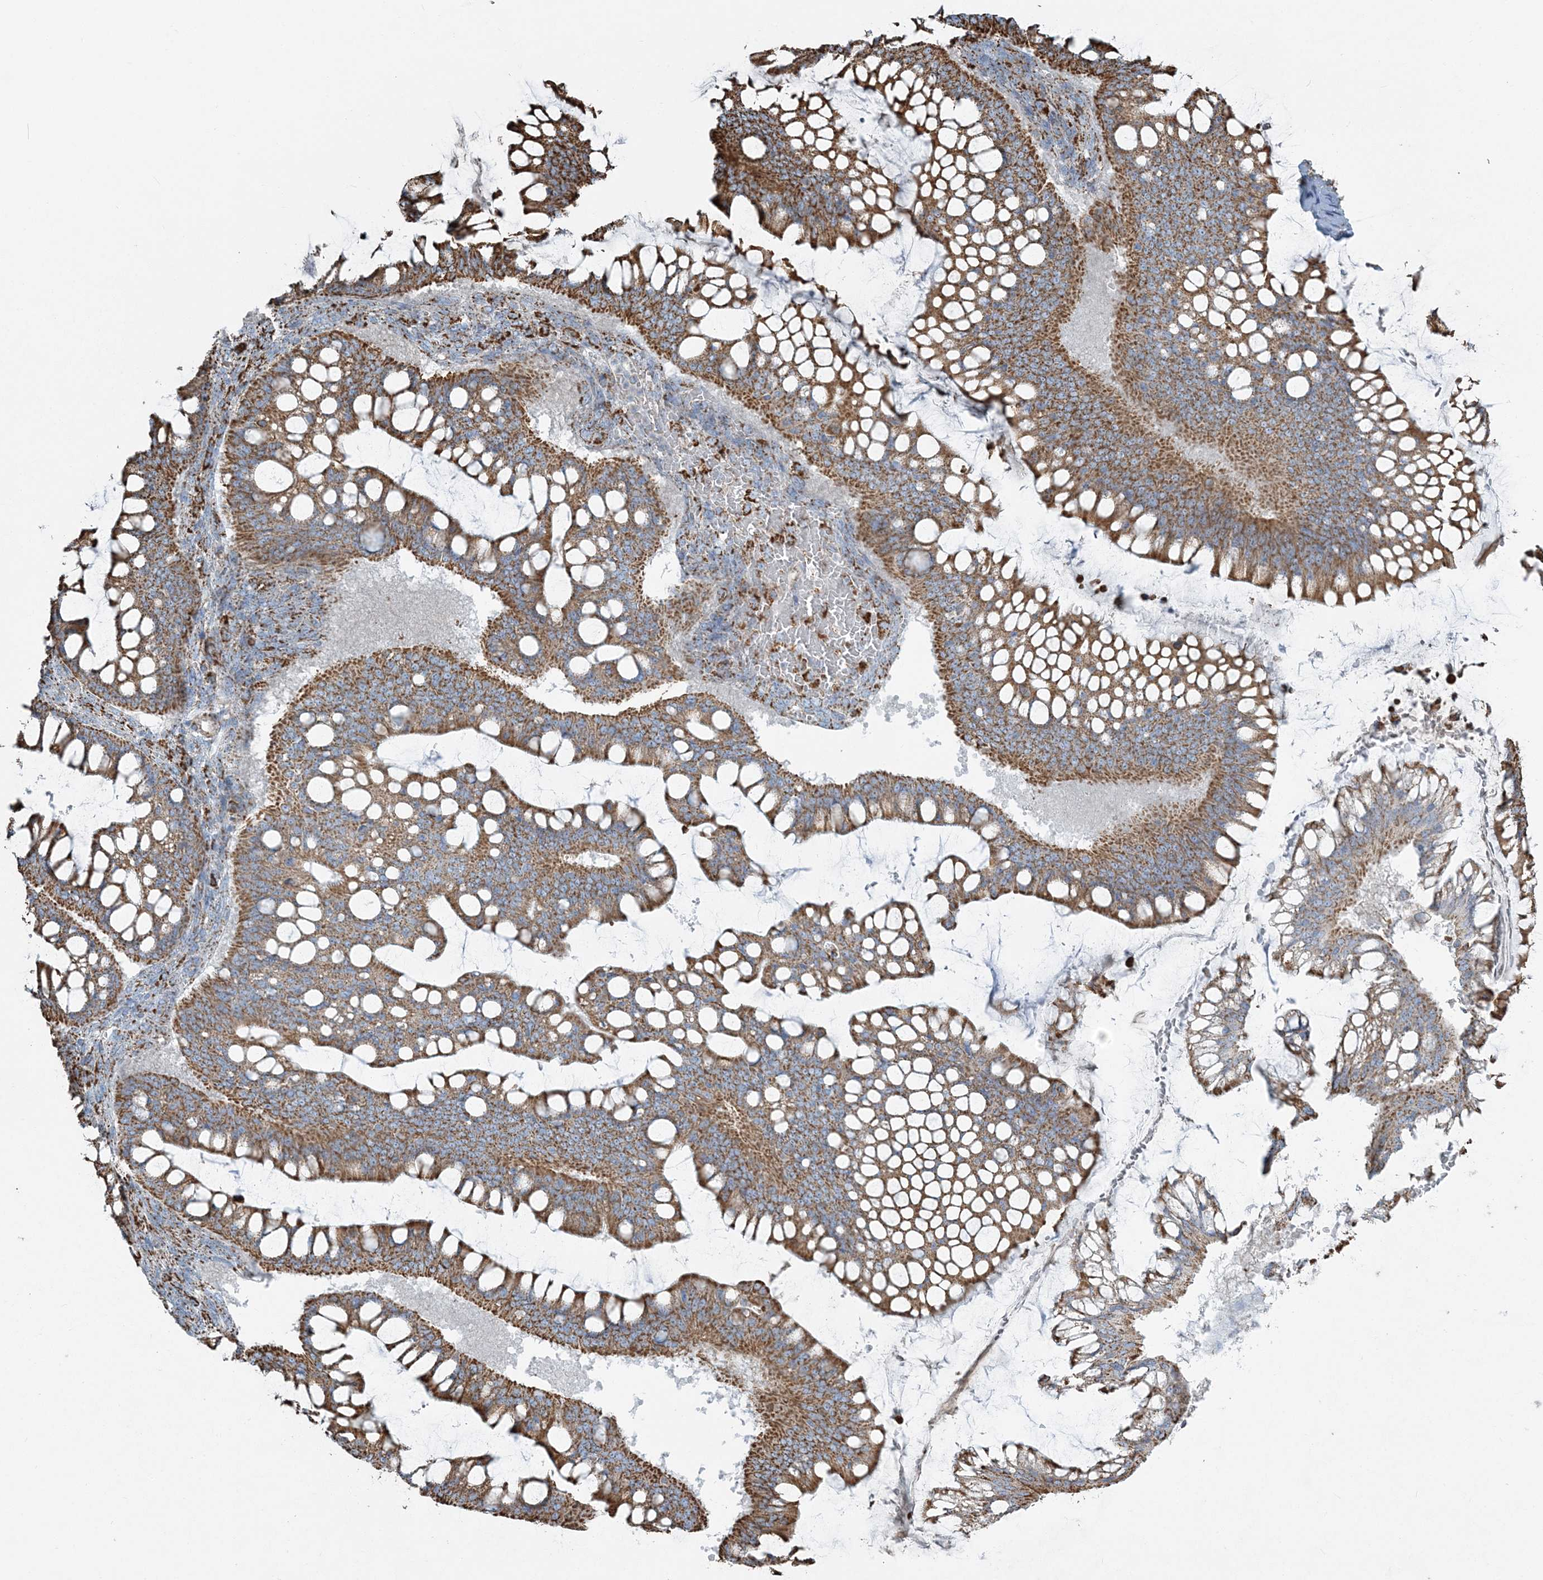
{"staining": {"intensity": "strong", "quantity": ">75%", "location": "cytoplasmic/membranous"}, "tissue": "ovarian cancer", "cell_type": "Tumor cells", "image_type": "cancer", "snomed": [{"axis": "morphology", "description": "Cystadenocarcinoma, mucinous, NOS"}, {"axis": "topography", "description": "Ovary"}], "caption": "Immunohistochemistry (IHC) of human ovarian cancer (mucinous cystadenocarcinoma) reveals high levels of strong cytoplasmic/membranous expression in approximately >75% of tumor cells. The staining was performed using DAB (3,3'-diaminobenzidine), with brown indicating positive protein expression. Nuclei are stained blue with hematoxylin.", "gene": "RAB11FIP3", "patient": {"sex": "female", "age": 73}}